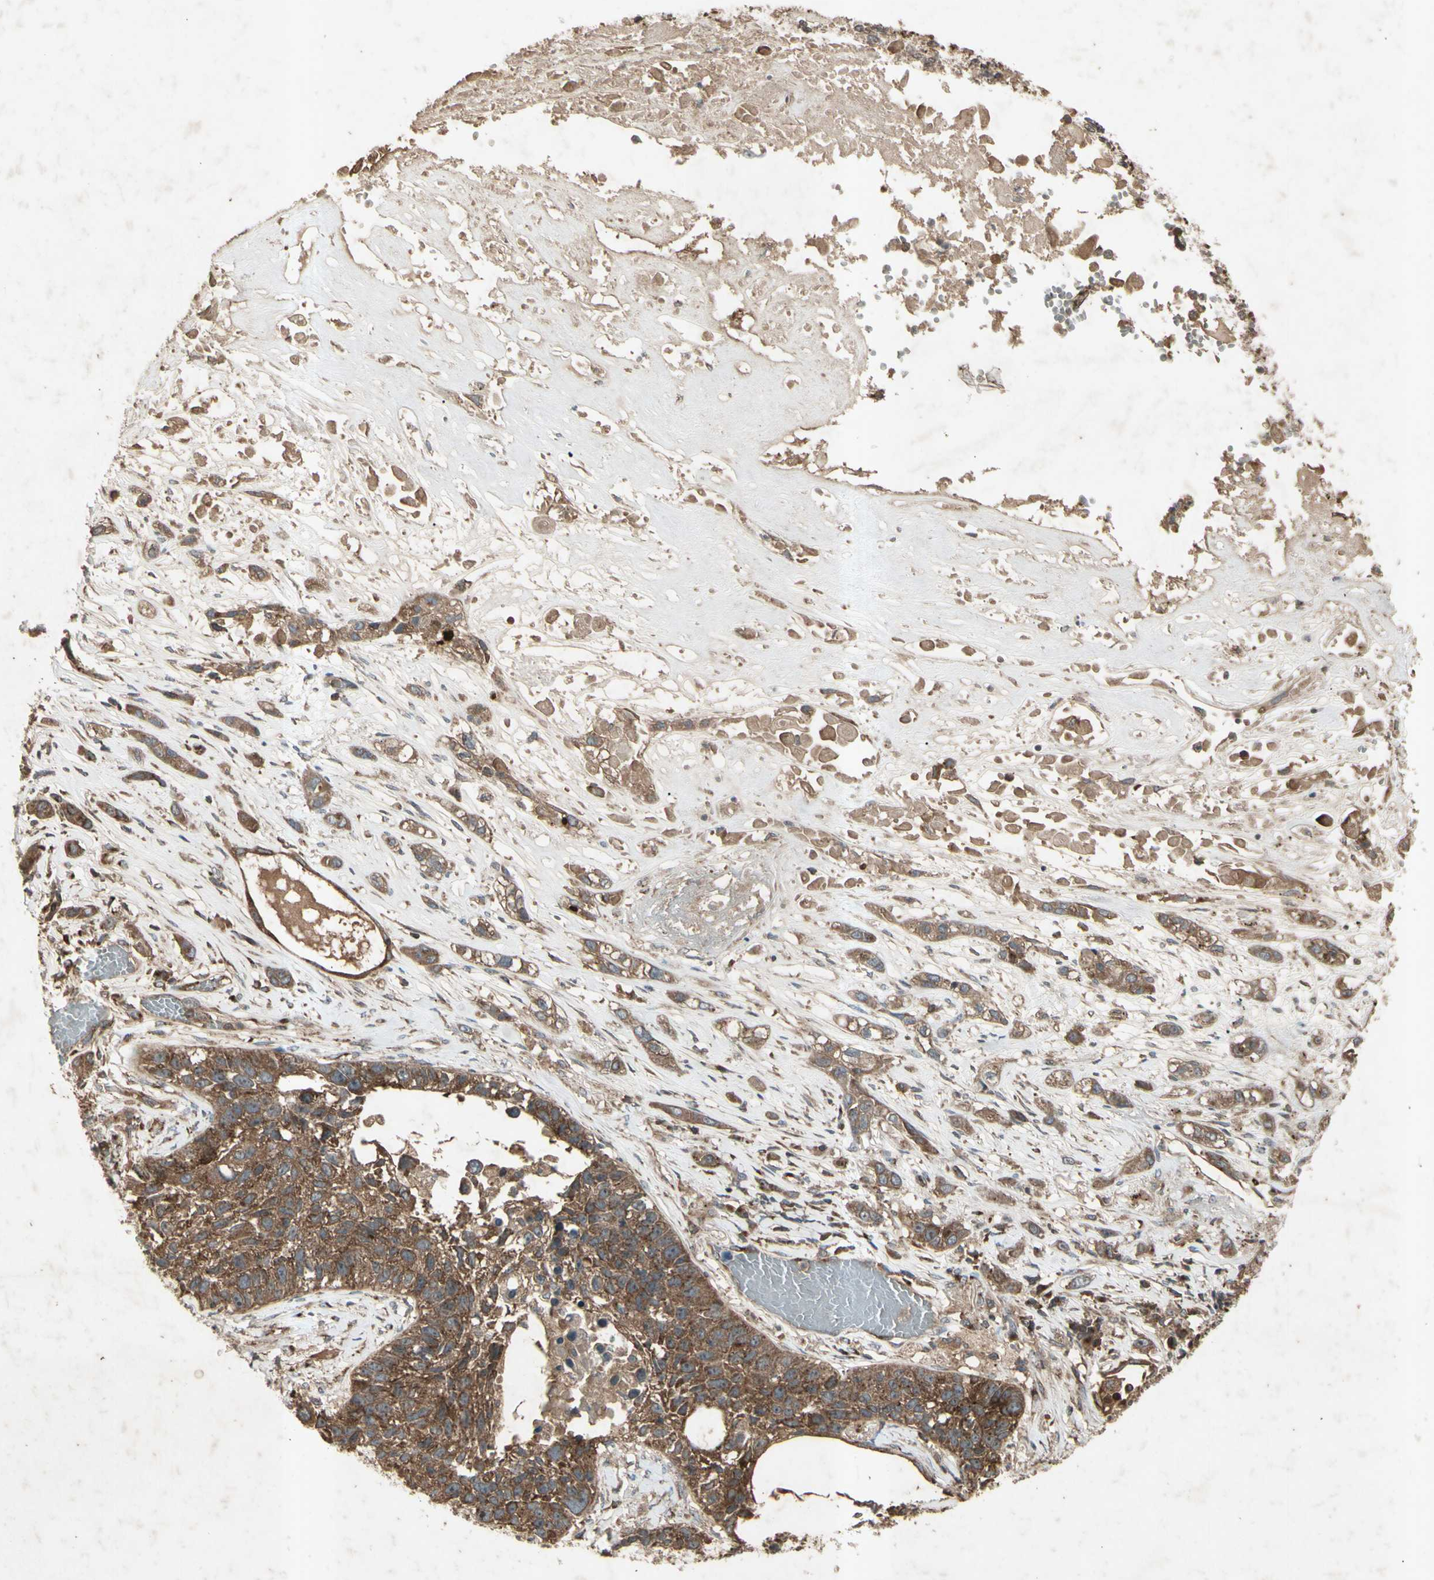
{"staining": {"intensity": "moderate", "quantity": ">75%", "location": "cytoplasmic/membranous"}, "tissue": "lung cancer", "cell_type": "Tumor cells", "image_type": "cancer", "snomed": [{"axis": "morphology", "description": "Squamous cell carcinoma, NOS"}, {"axis": "topography", "description": "Lung"}], "caption": "A photomicrograph of human lung cancer stained for a protein demonstrates moderate cytoplasmic/membranous brown staining in tumor cells.", "gene": "AP1G1", "patient": {"sex": "male", "age": 71}}